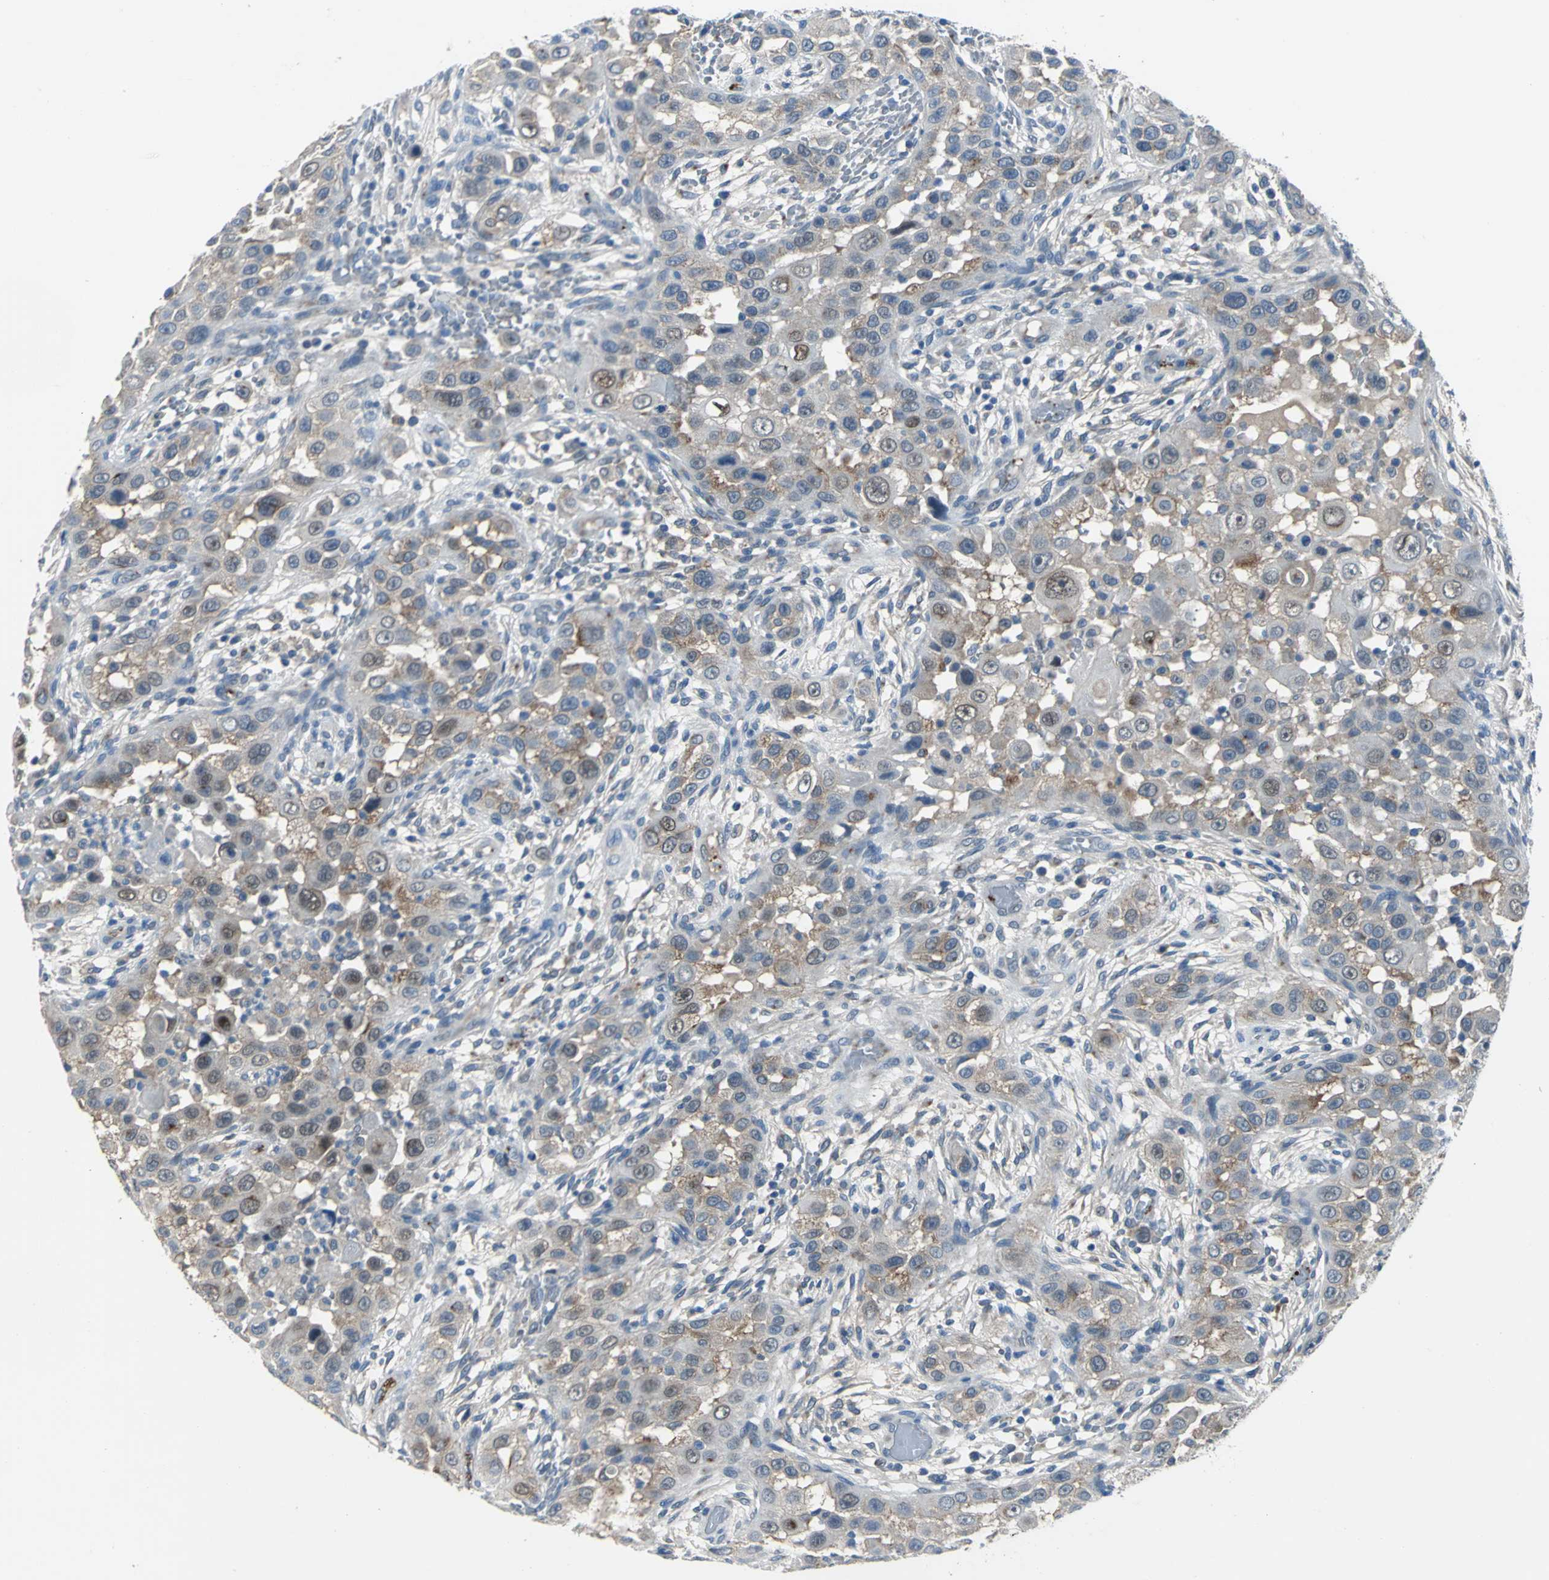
{"staining": {"intensity": "moderate", "quantity": ">75%", "location": "cytoplasmic/membranous,nuclear"}, "tissue": "head and neck cancer", "cell_type": "Tumor cells", "image_type": "cancer", "snomed": [{"axis": "morphology", "description": "Carcinoma, NOS"}, {"axis": "topography", "description": "Head-Neck"}], "caption": "Immunohistochemistry image of neoplastic tissue: carcinoma (head and neck) stained using immunohistochemistry demonstrates medium levels of moderate protein expression localized specifically in the cytoplasmic/membranous and nuclear of tumor cells, appearing as a cytoplasmic/membranous and nuclear brown color.", "gene": "SELP", "patient": {"sex": "male", "age": 87}}